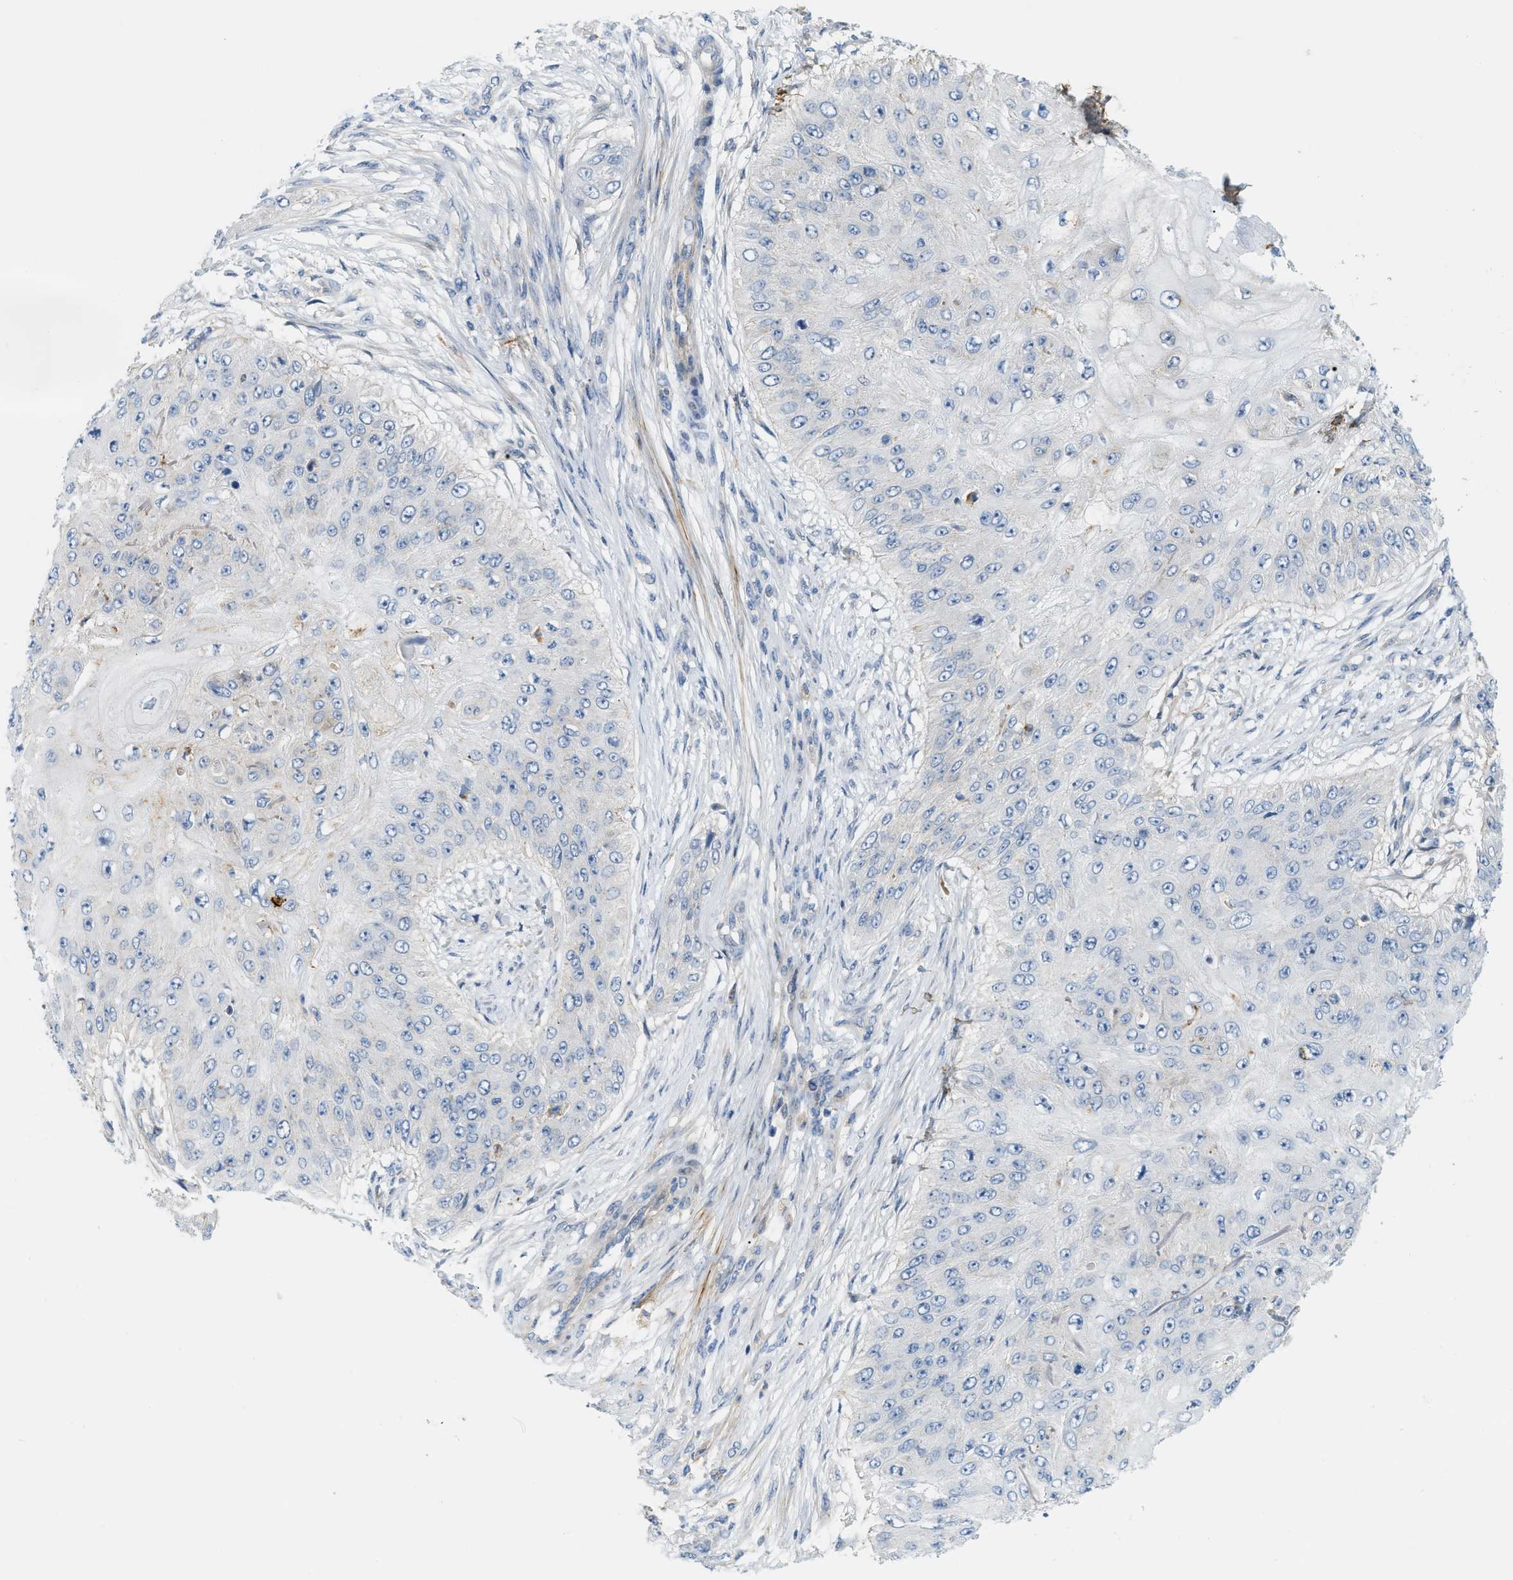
{"staining": {"intensity": "negative", "quantity": "none", "location": "none"}, "tissue": "skin cancer", "cell_type": "Tumor cells", "image_type": "cancer", "snomed": [{"axis": "morphology", "description": "Squamous cell carcinoma, NOS"}, {"axis": "topography", "description": "Skin"}], "caption": "High magnification brightfield microscopy of skin cancer stained with DAB (brown) and counterstained with hematoxylin (blue): tumor cells show no significant staining.", "gene": "LMBRD1", "patient": {"sex": "female", "age": 80}}